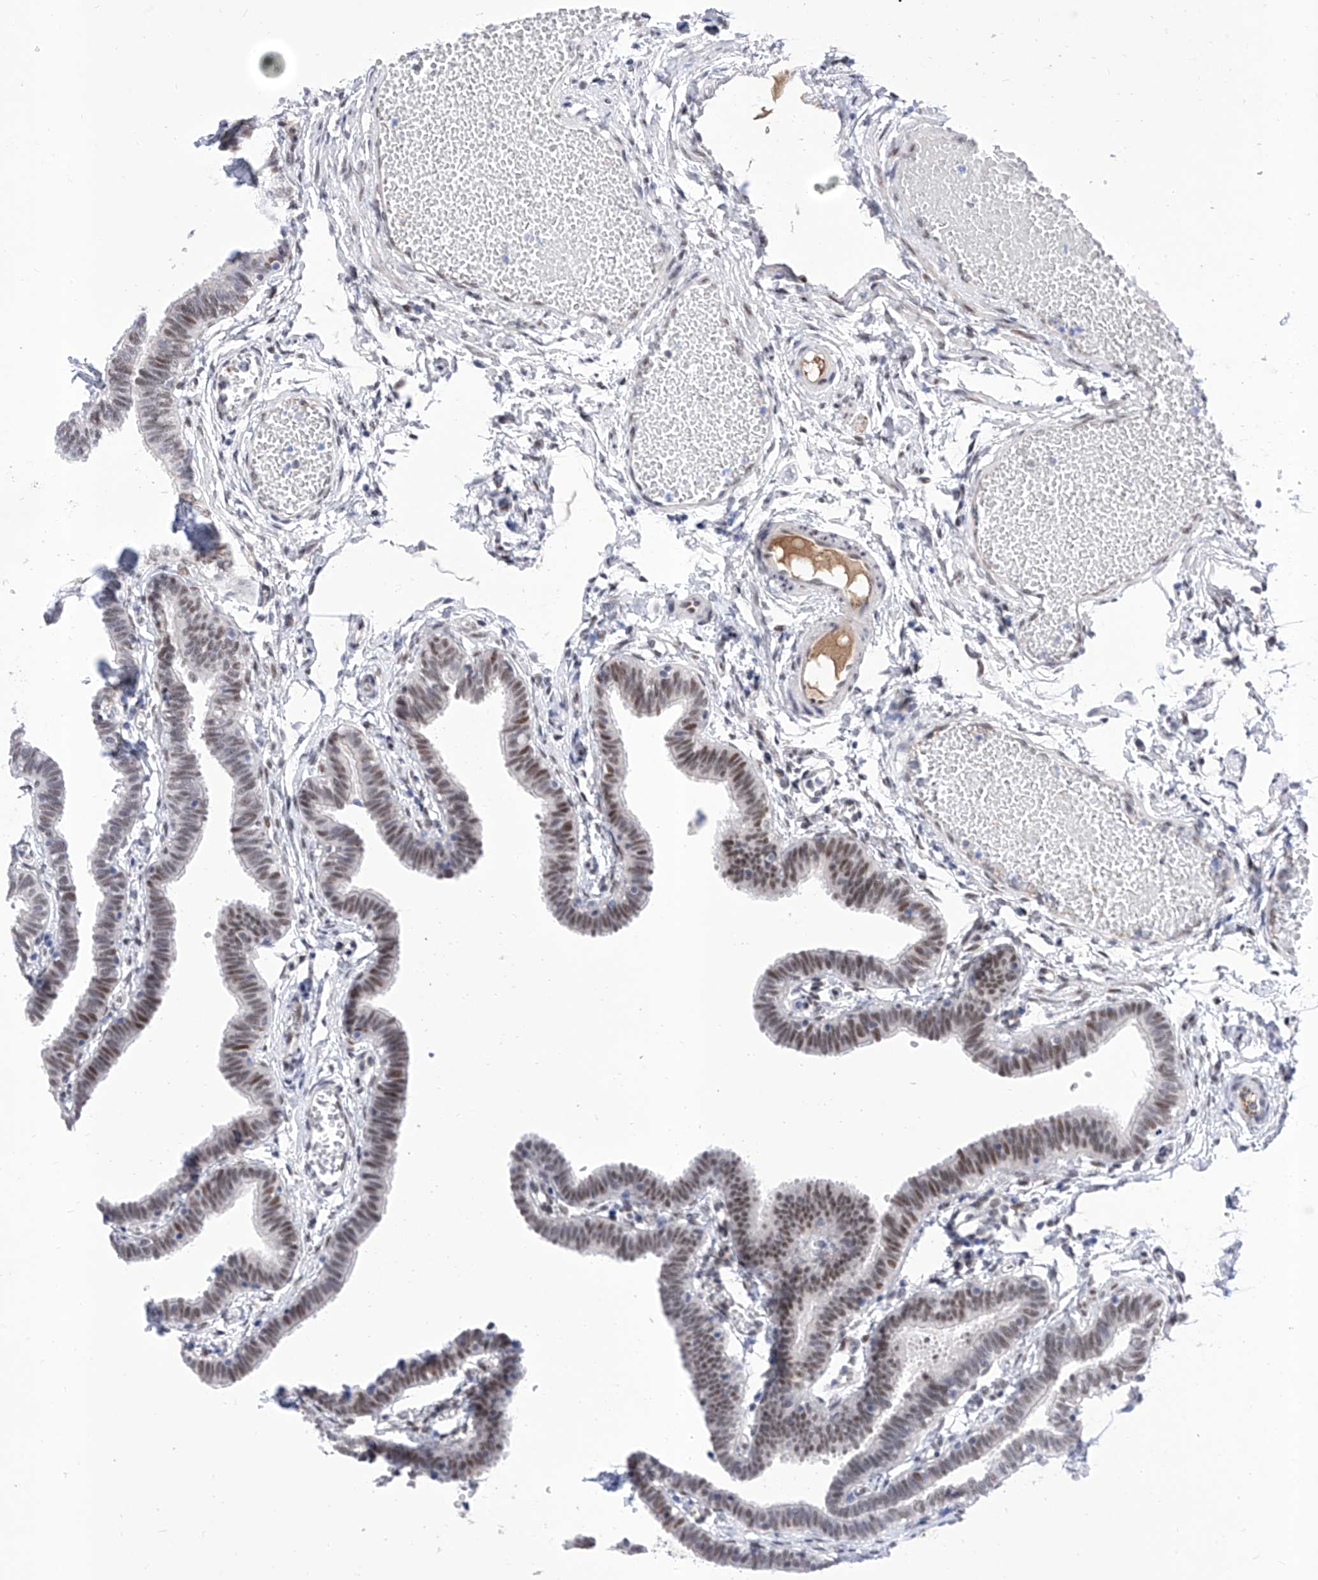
{"staining": {"intensity": "moderate", "quantity": ">75%", "location": "nuclear"}, "tissue": "fallopian tube", "cell_type": "Glandular cells", "image_type": "normal", "snomed": [{"axis": "morphology", "description": "Normal tissue, NOS"}, {"axis": "topography", "description": "Fallopian tube"}, {"axis": "topography", "description": "Ovary"}], "caption": "Immunohistochemistry (IHC) staining of benign fallopian tube, which shows medium levels of moderate nuclear expression in approximately >75% of glandular cells indicating moderate nuclear protein staining. The staining was performed using DAB (brown) for protein detection and nuclei were counterstained in hematoxylin (blue).", "gene": "ATN1", "patient": {"sex": "female", "age": 23}}